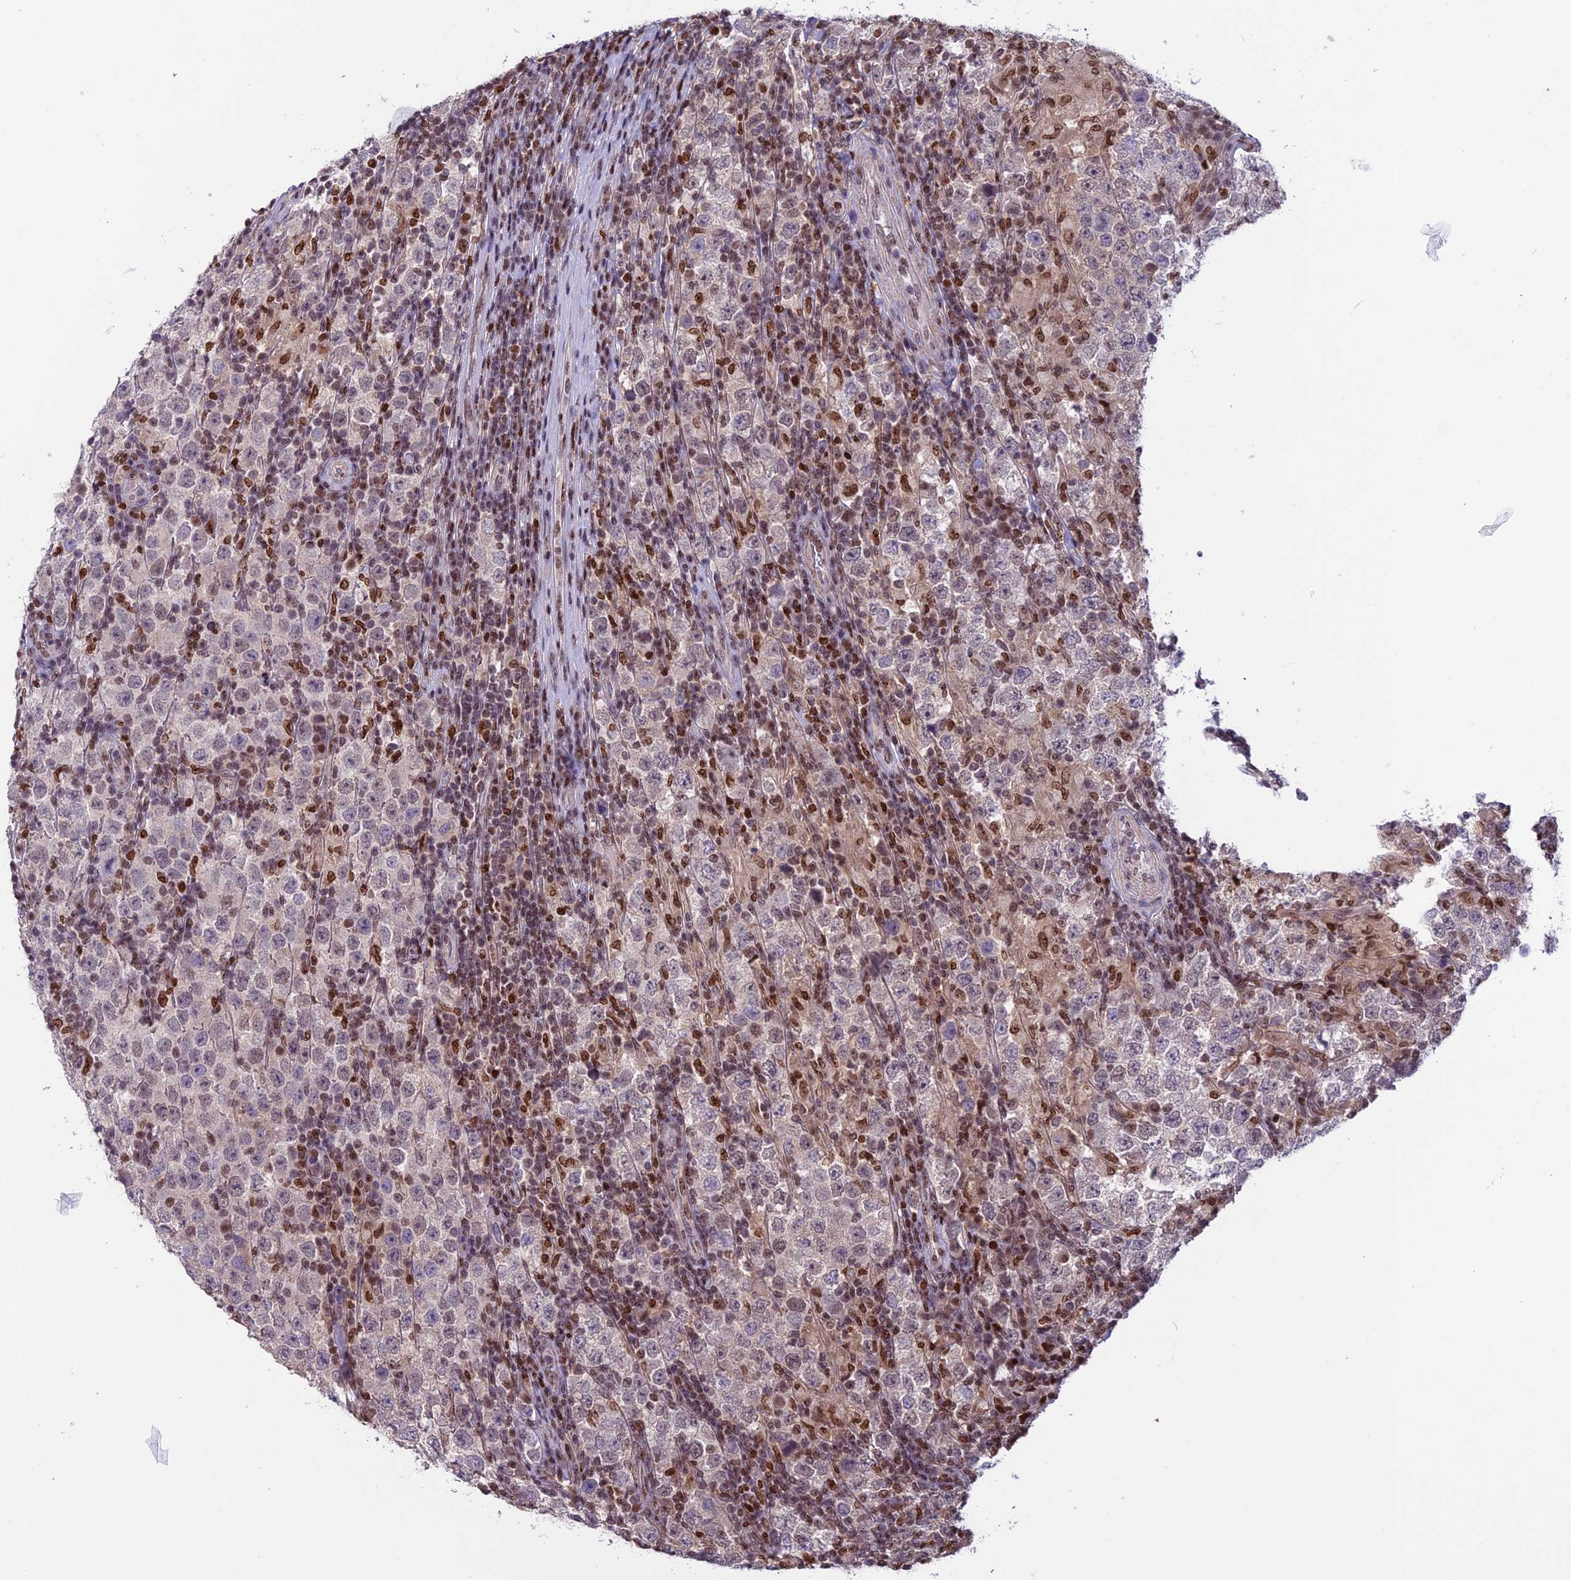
{"staining": {"intensity": "weak", "quantity": "<25%", "location": "nuclear"}, "tissue": "testis cancer", "cell_type": "Tumor cells", "image_type": "cancer", "snomed": [{"axis": "morphology", "description": "Normal tissue, NOS"}, {"axis": "morphology", "description": "Urothelial carcinoma, High grade"}, {"axis": "morphology", "description": "Seminoma, NOS"}, {"axis": "morphology", "description": "Carcinoma, Embryonal, NOS"}, {"axis": "topography", "description": "Urinary bladder"}, {"axis": "topography", "description": "Testis"}], "caption": "This is an immunohistochemistry (IHC) image of testis cancer (seminoma). There is no staining in tumor cells.", "gene": "MIS12", "patient": {"sex": "male", "age": 41}}